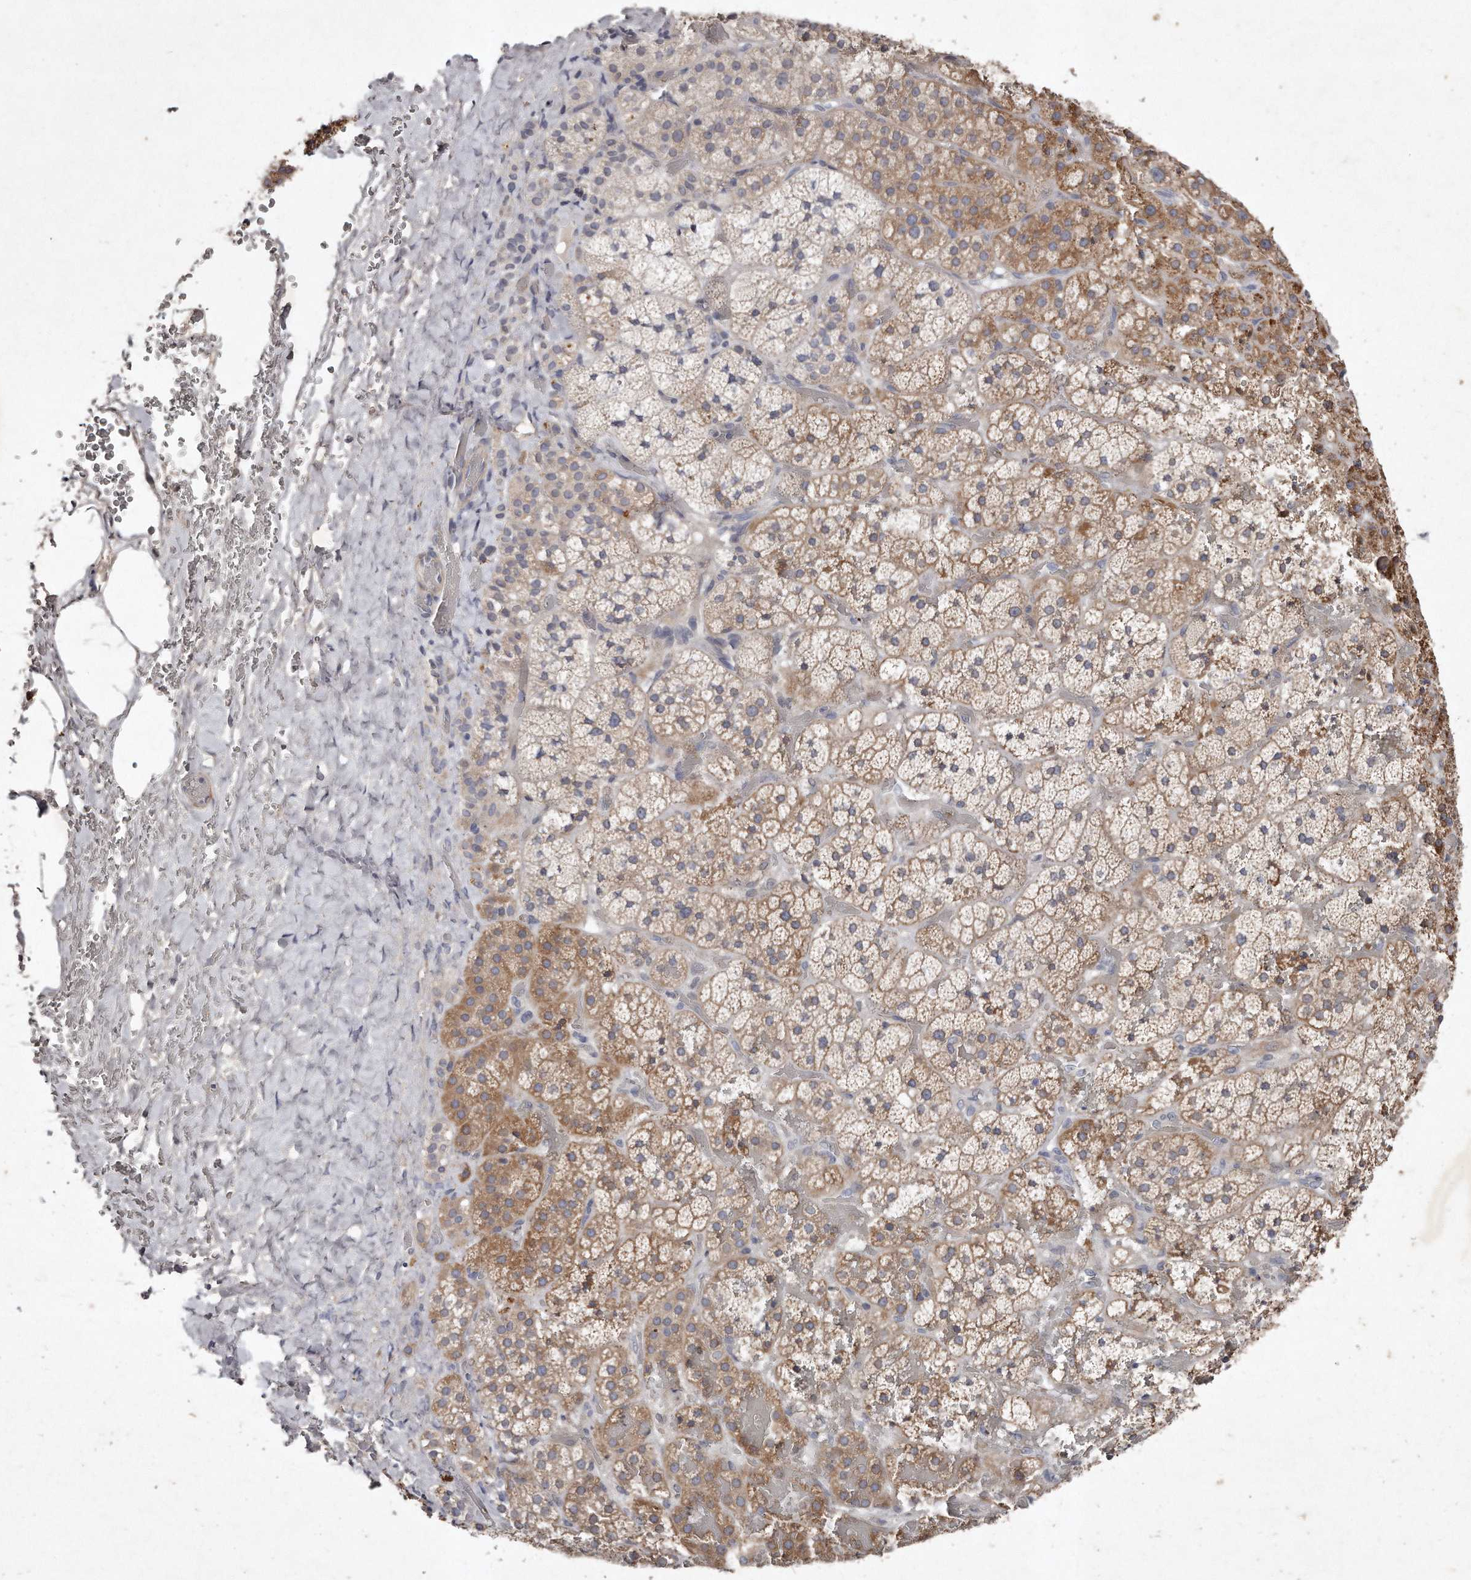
{"staining": {"intensity": "strong", "quantity": ">75%", "location": "cytoplasmic/membranous"}, "tissue": "adrenal gland", "cell_type": "Glandular cells", "image_type": "normal", "snomed": [{"axis": "morphology", "description": "Normal tissue, NOS"}, {"axis": "topography", "description": "Adrenal gland"}], "caption": "Immunohistochemical staining of benign adrenal gland reveals strong cytoplasmic/membranous protein staining in about >75% of glandular cells.", "gene": "TECR", "patient": {"sex": "male", "age": 57}}